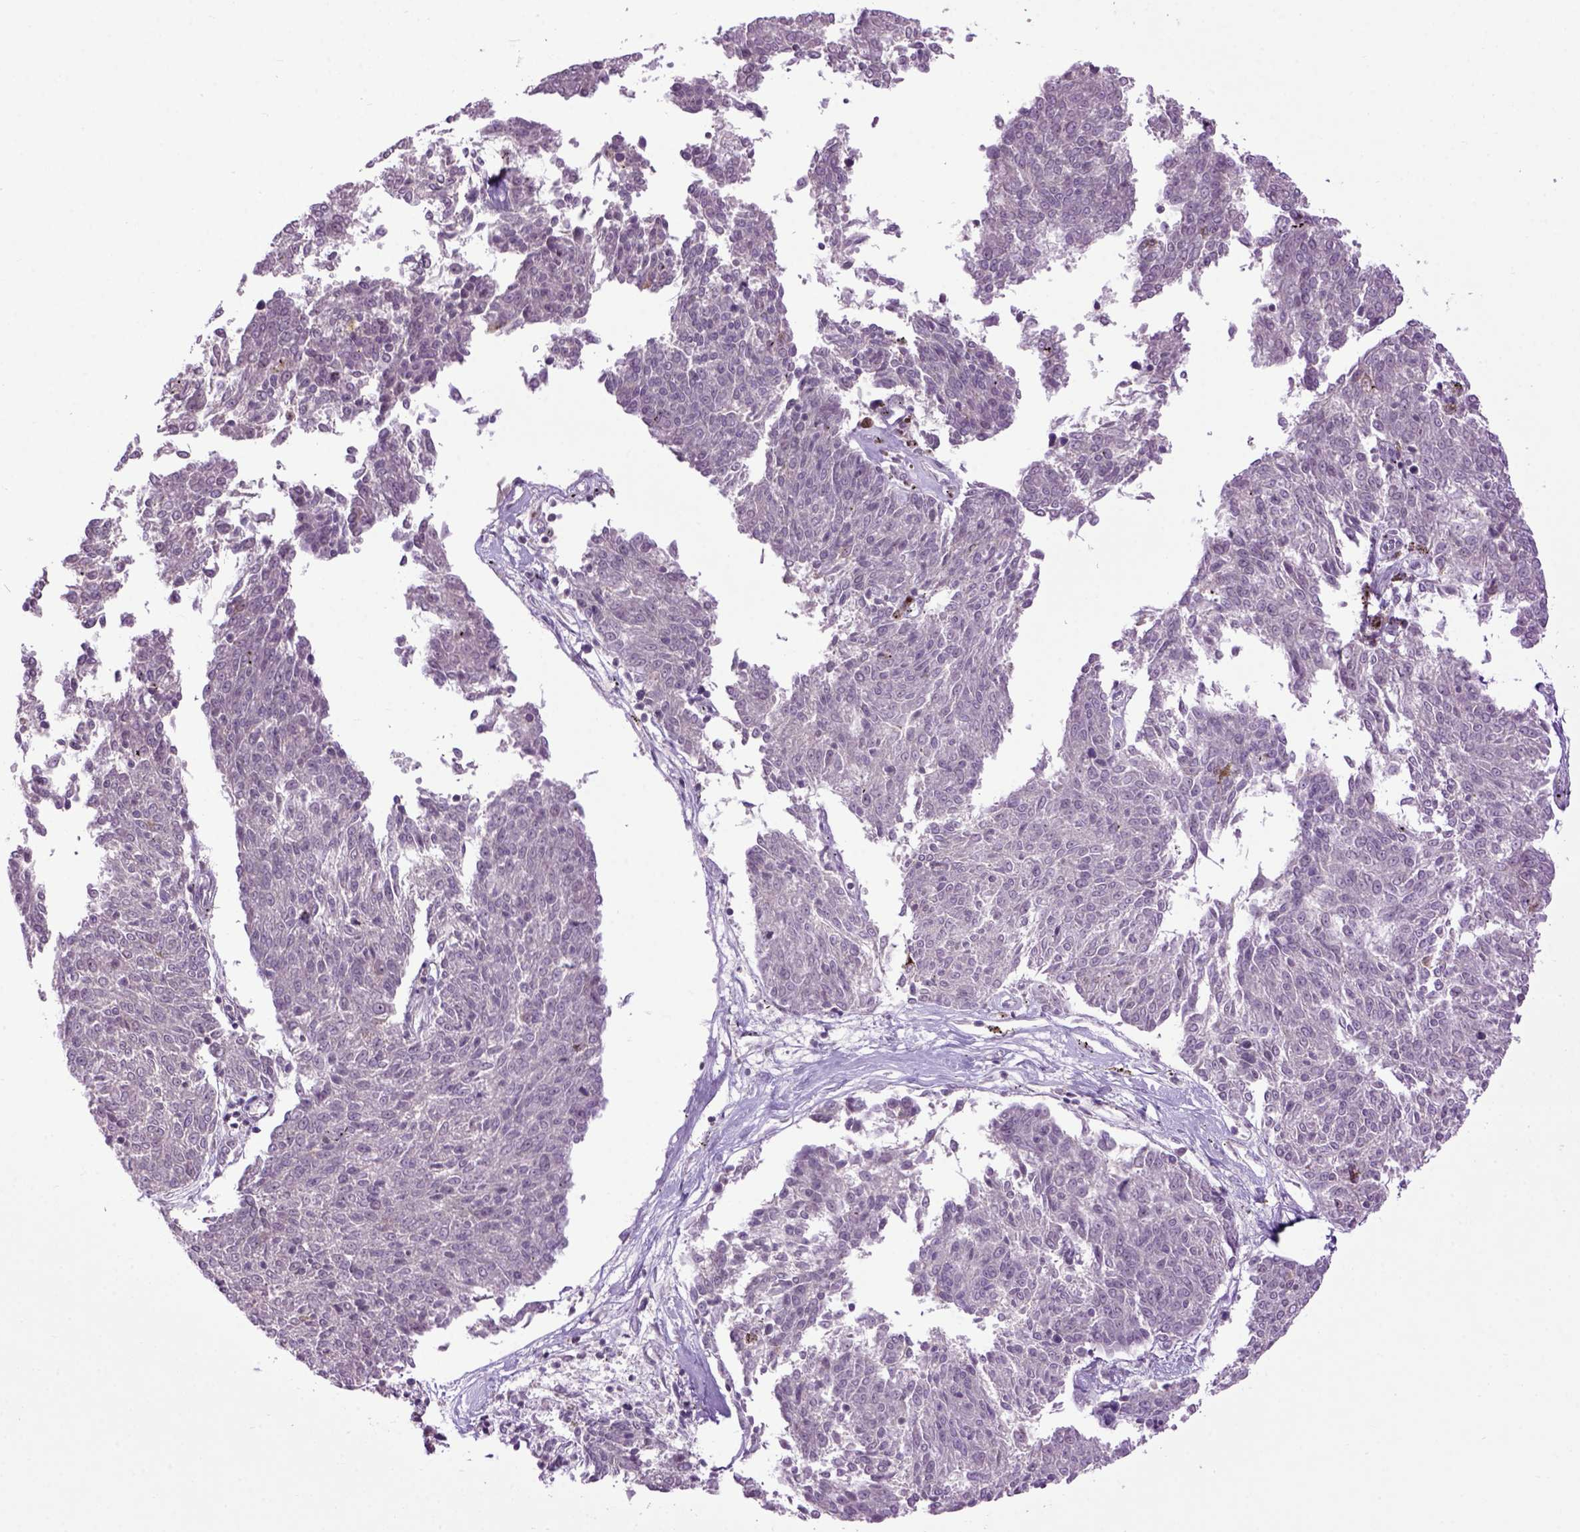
{"staining": {"intensity": "negative", "quantity": "none", "location": "none"}, "tissue": "melanoma", "cell_type": "Tumor cells", "image_type": "cancer", "snomed": [{"axis": "morphology", "description": "Malignant melanoma, NOS"}, {"axis": "topography", "description": "Skin"}], "caption": "Tumor cells are negative for protein expression in human malignant melanoma.", "gene": "EMILIN3", "patient": {"sex": "female", "age": 72}}